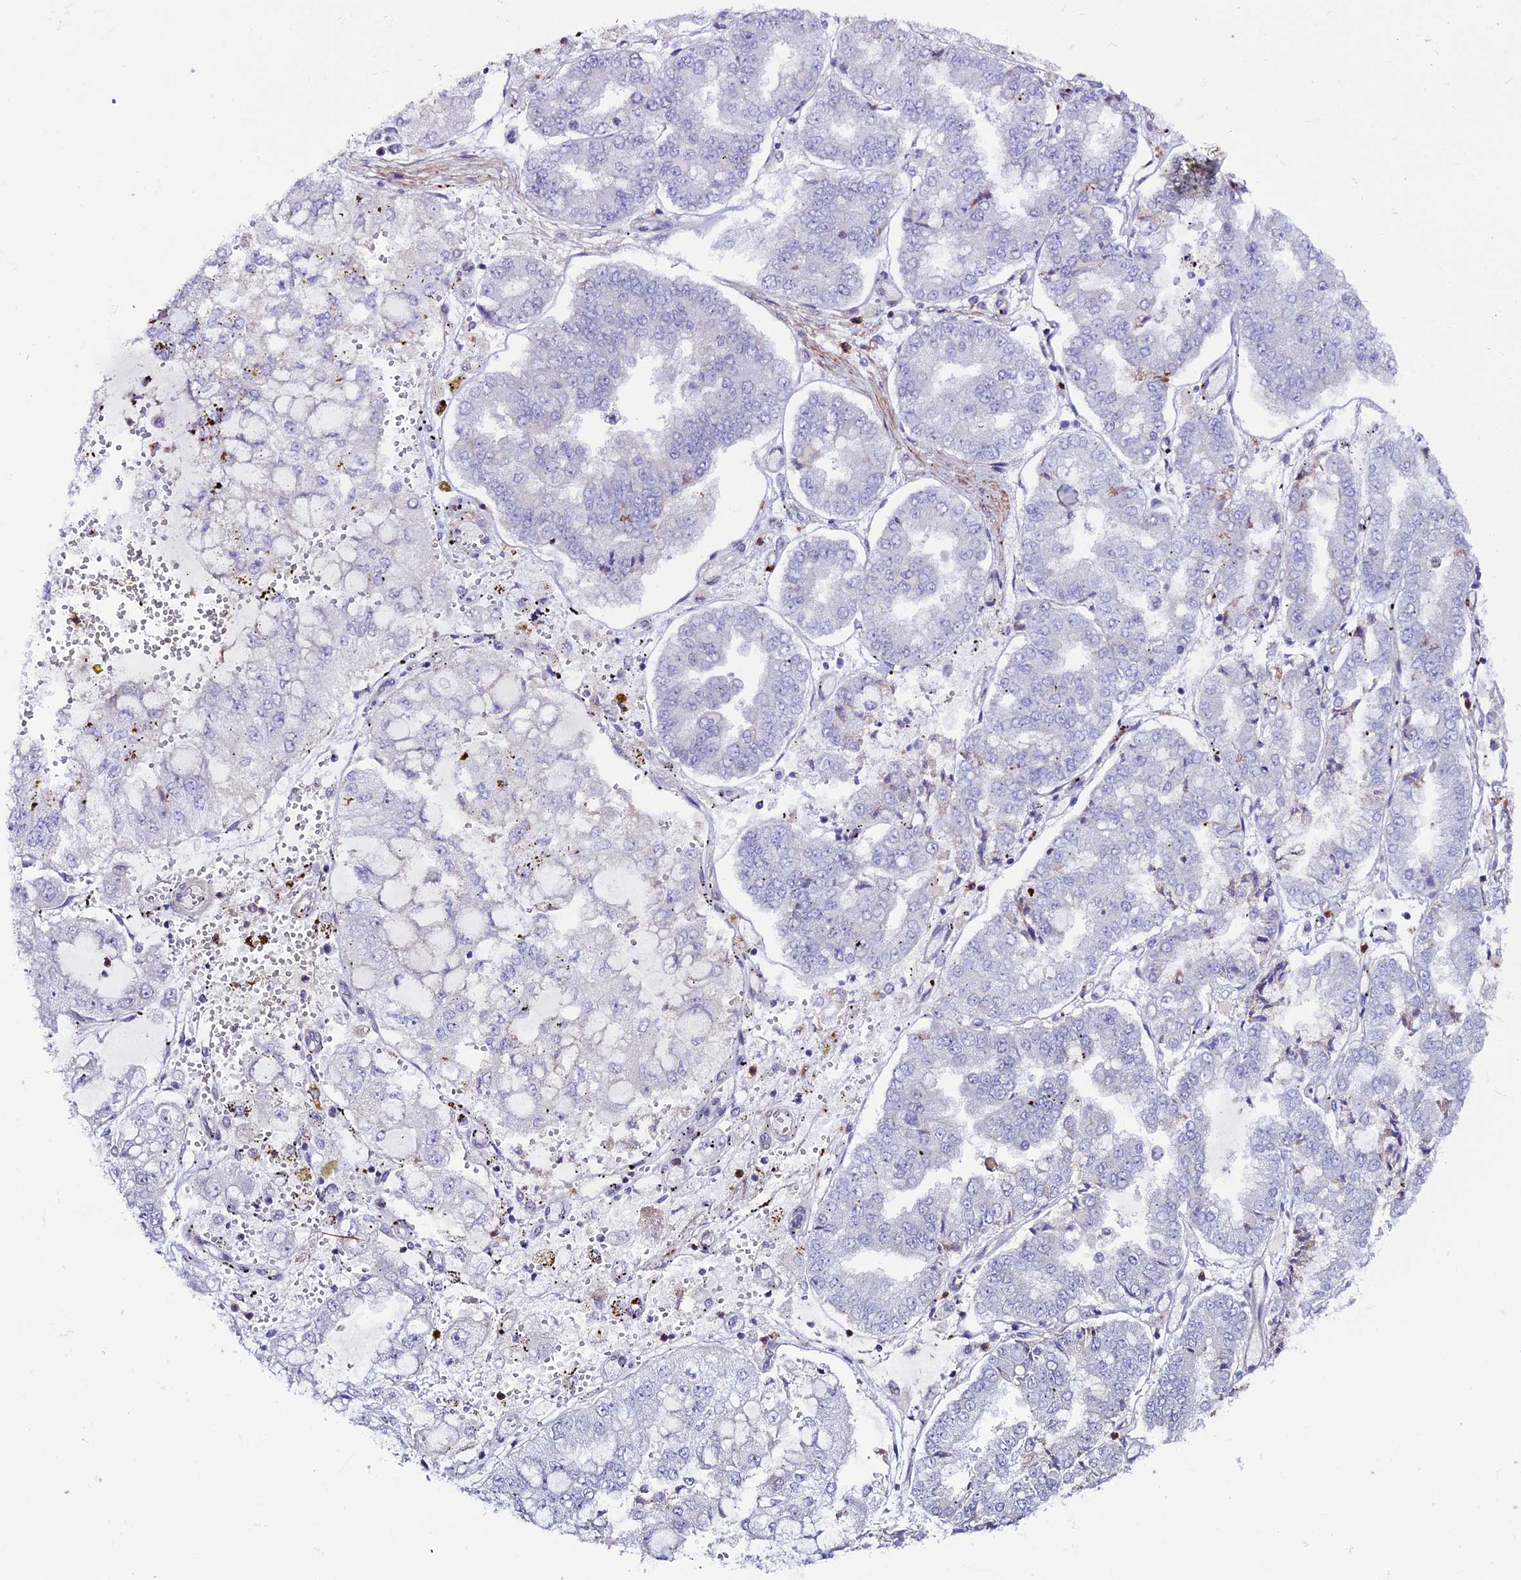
{"staining": {"intensity": "negative", "quantity": "none", "location": "none"}, "tissue": "stomach cancer", "cell_type": "Tumor cells", "image_type": "cancer", "snomed": [{"axis": "morphology", "description": "Adenocarcinoma, NOS"}, {"axis": "topography", "description": "Stomach"}], "caption": "Immunohistochemical staining of stomach adenocarcinoma shows no significant staining in tumor cells.", "gene": "COL6A6", "patient": {"sex": "male", "age": 76}}